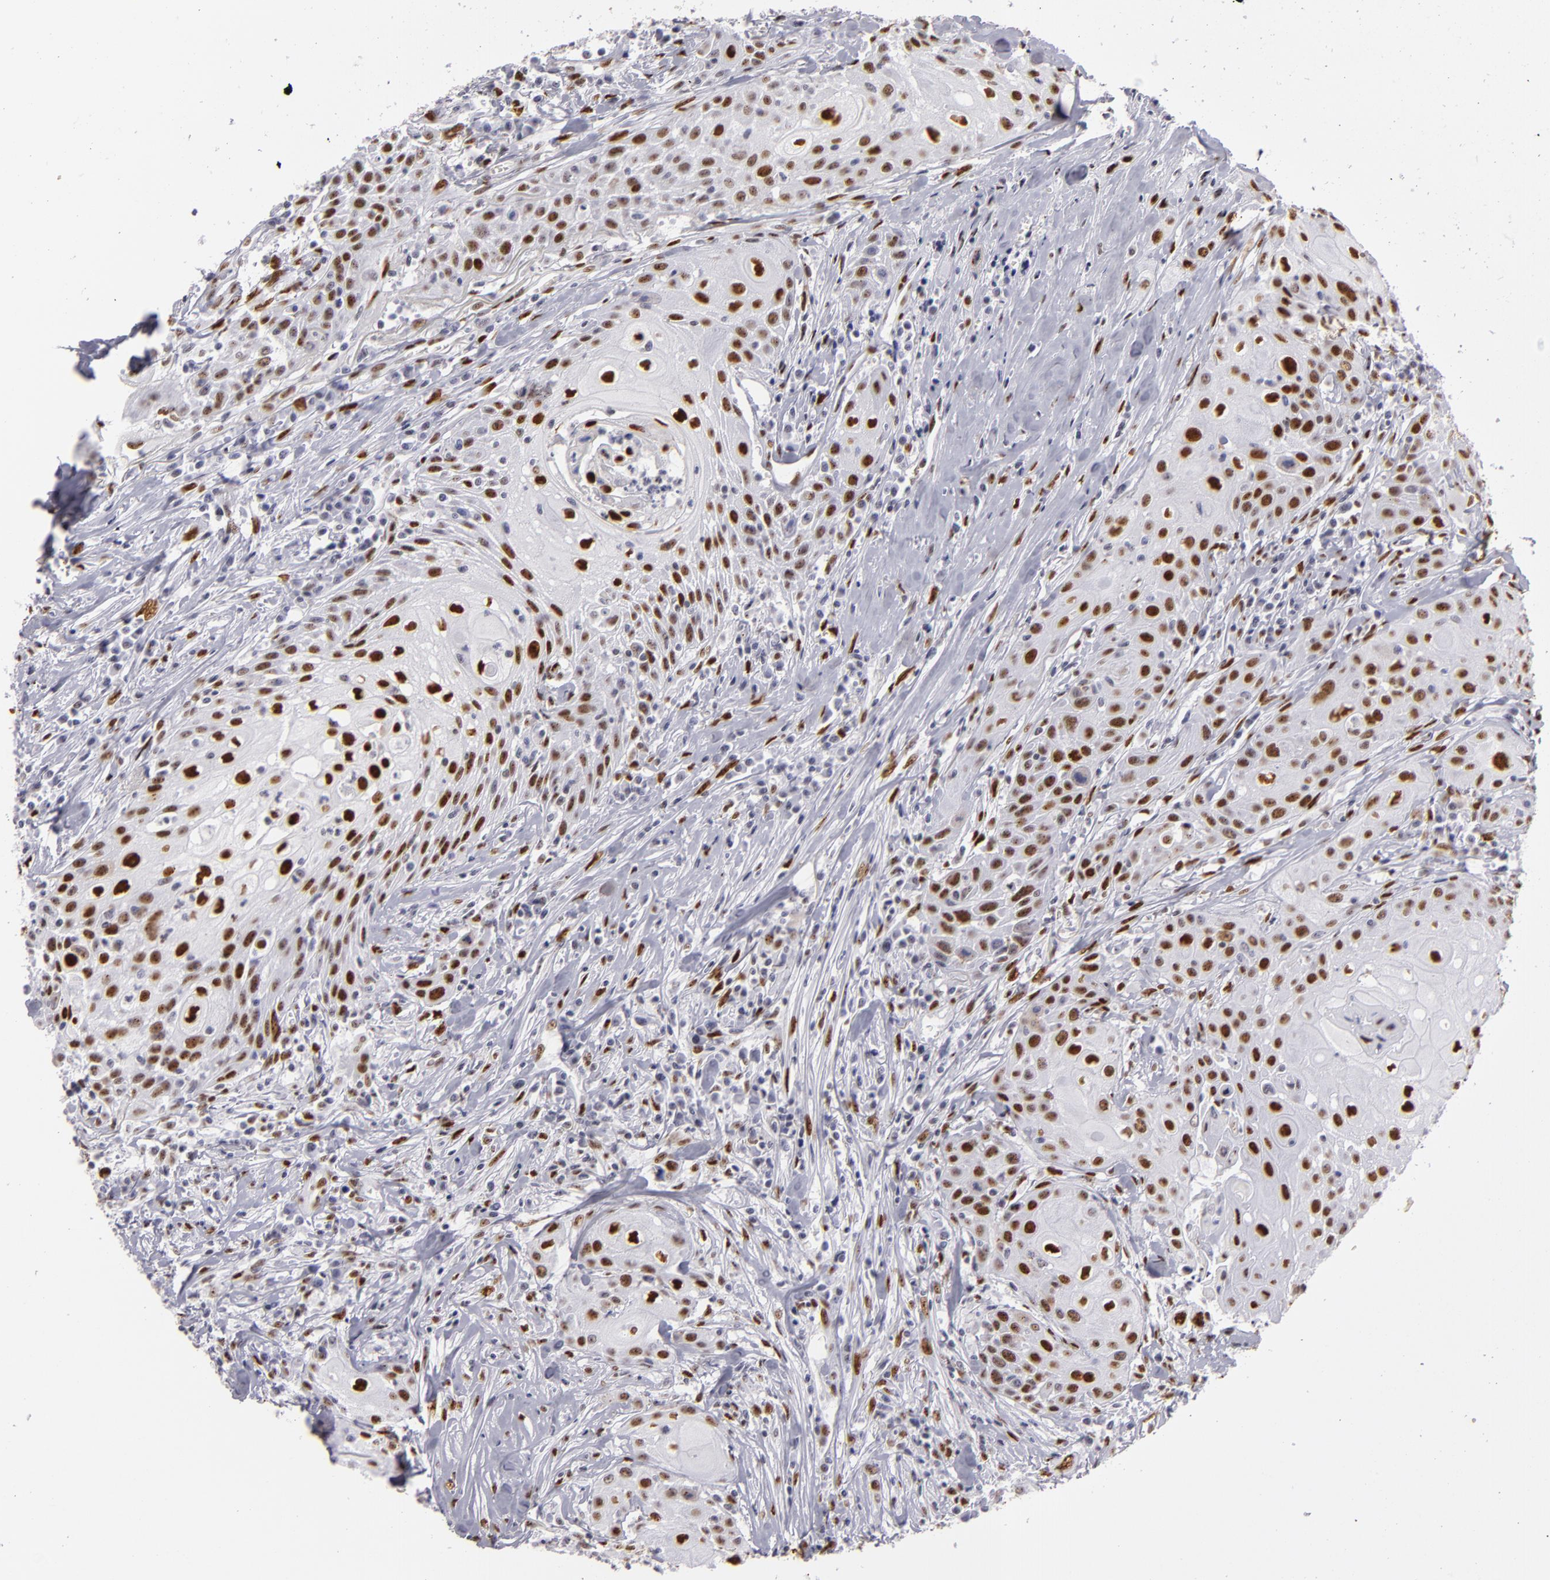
{"staining": {"intensity": "strong", "quantity": ">75%", "location": "nuclear"}, "tissue": "head and neck cancer", "cell_type": "Tumor cells", "image_type": "cancer", "snomed": [{"axis": "morphology", "description": "Squamous cell carcinoma, NOS"}, {"axis": "topography", "description": "Oral tissue"}, {"axis": "topography", "description": "Head-Neck"}], "caption": "Head and neck cancer stained for a protein demonstrates strong nuclear positivity in tumor cells.", "gene": "TOP3A", "patient": {"sex": "female", "age": 82}}